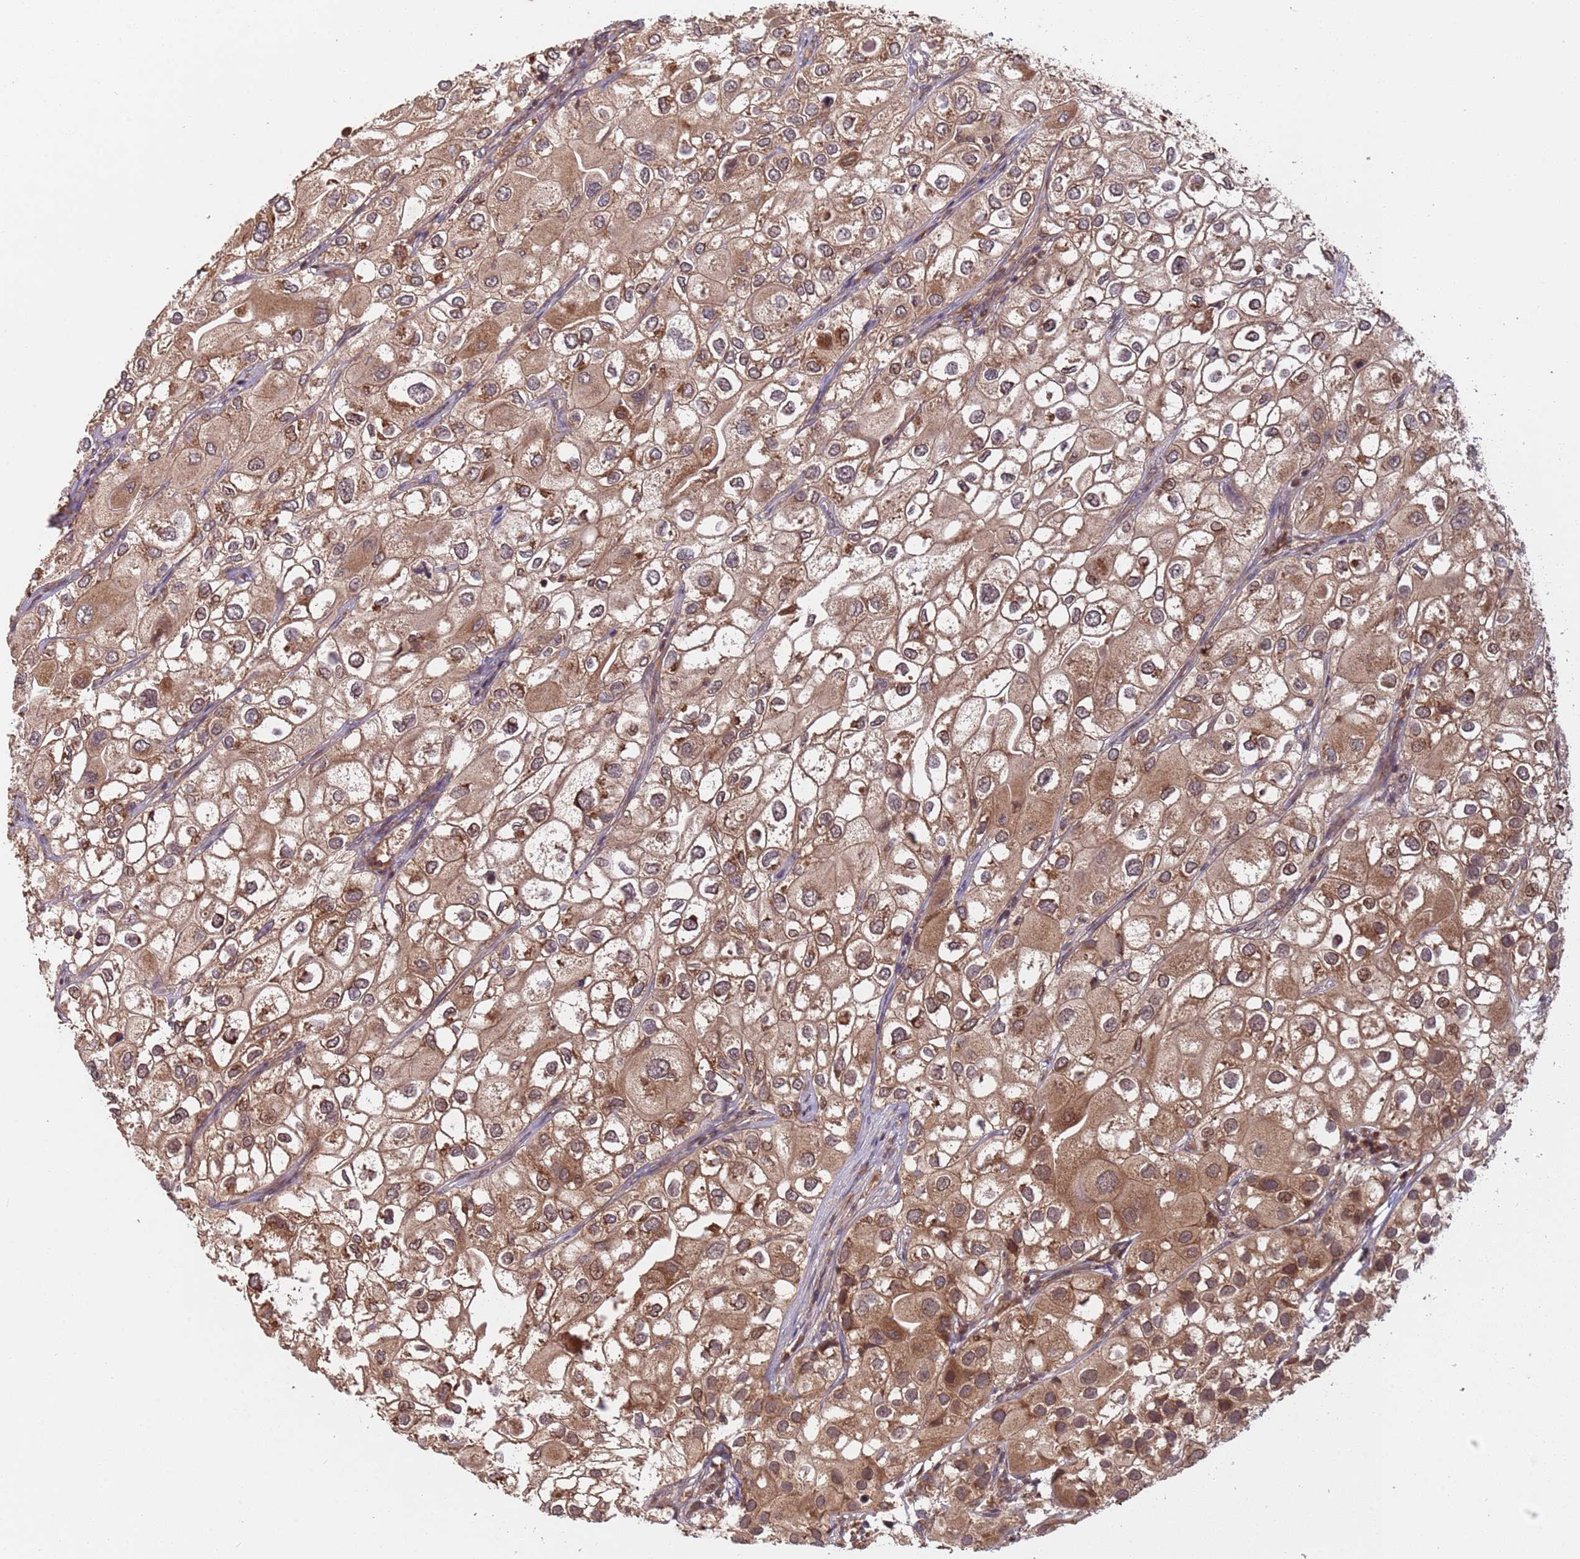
{"staining": {"intensity": "moderate", "quantity": ">75%", "location": "cytoplasmic/membranous,nuclear"}, "tissue": "urothelial cancer", "cell_type": "Tumor cells", "image_type": "cancer", "snomed": [{"axis": "morphology", "description": "Urothelial carcinoma, High grade"}, {"axis": "topography", "description": "Urinary bladder"}], "caption": "This is an image of IHC staining of urothelial carcinoma (high-grade), which shows moderate expression in the cytoplasmic/membranous and nuclear of tumor cells.", "gene": "ERI1", "patient": {"sex": "male", "age": 64}}